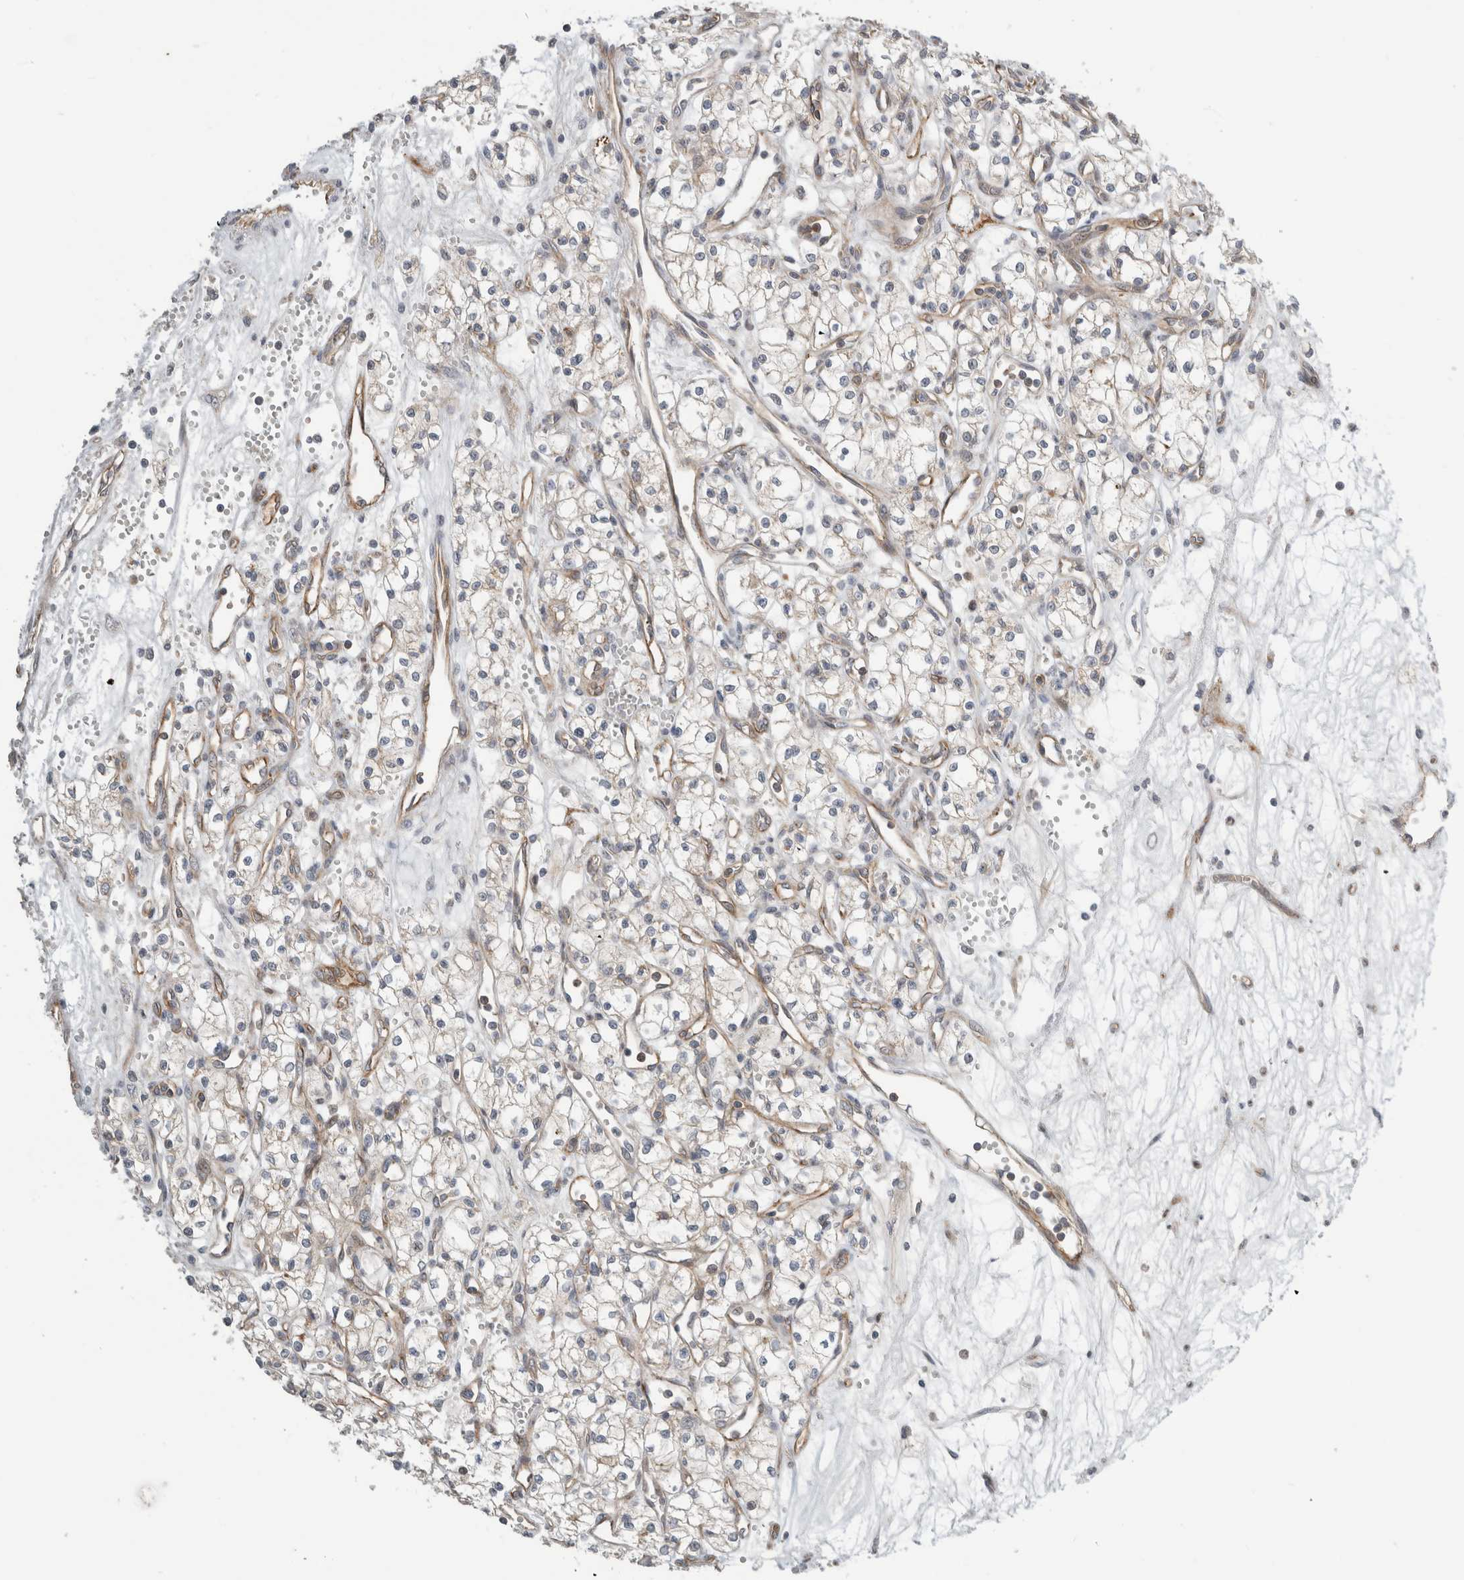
{"staining": {"intensity": "negative", "quantity": "none", "location": "none"}, "tissue": "renal cancer", "cell_type": "Tumor cells", "image_type": "cancer", "snomed": [{"axis": "morphology", "description": "Adenocarcinoma, NOS"}, {"axis": "topography", "description": "Kidney"}], "caption": "Immunohistochemistry (IHC) histopathology image of neoplastic tissue: adenocarcinoma (renal) stained with DAB (3,3'-diaminobenzidine) displays no significant protein staining in tumor cells. (DAB IHC visualized using brightfield microscopy, high magnification).", "gene": "KPNA5", "patient": {"sex": "male", "age": 59}}